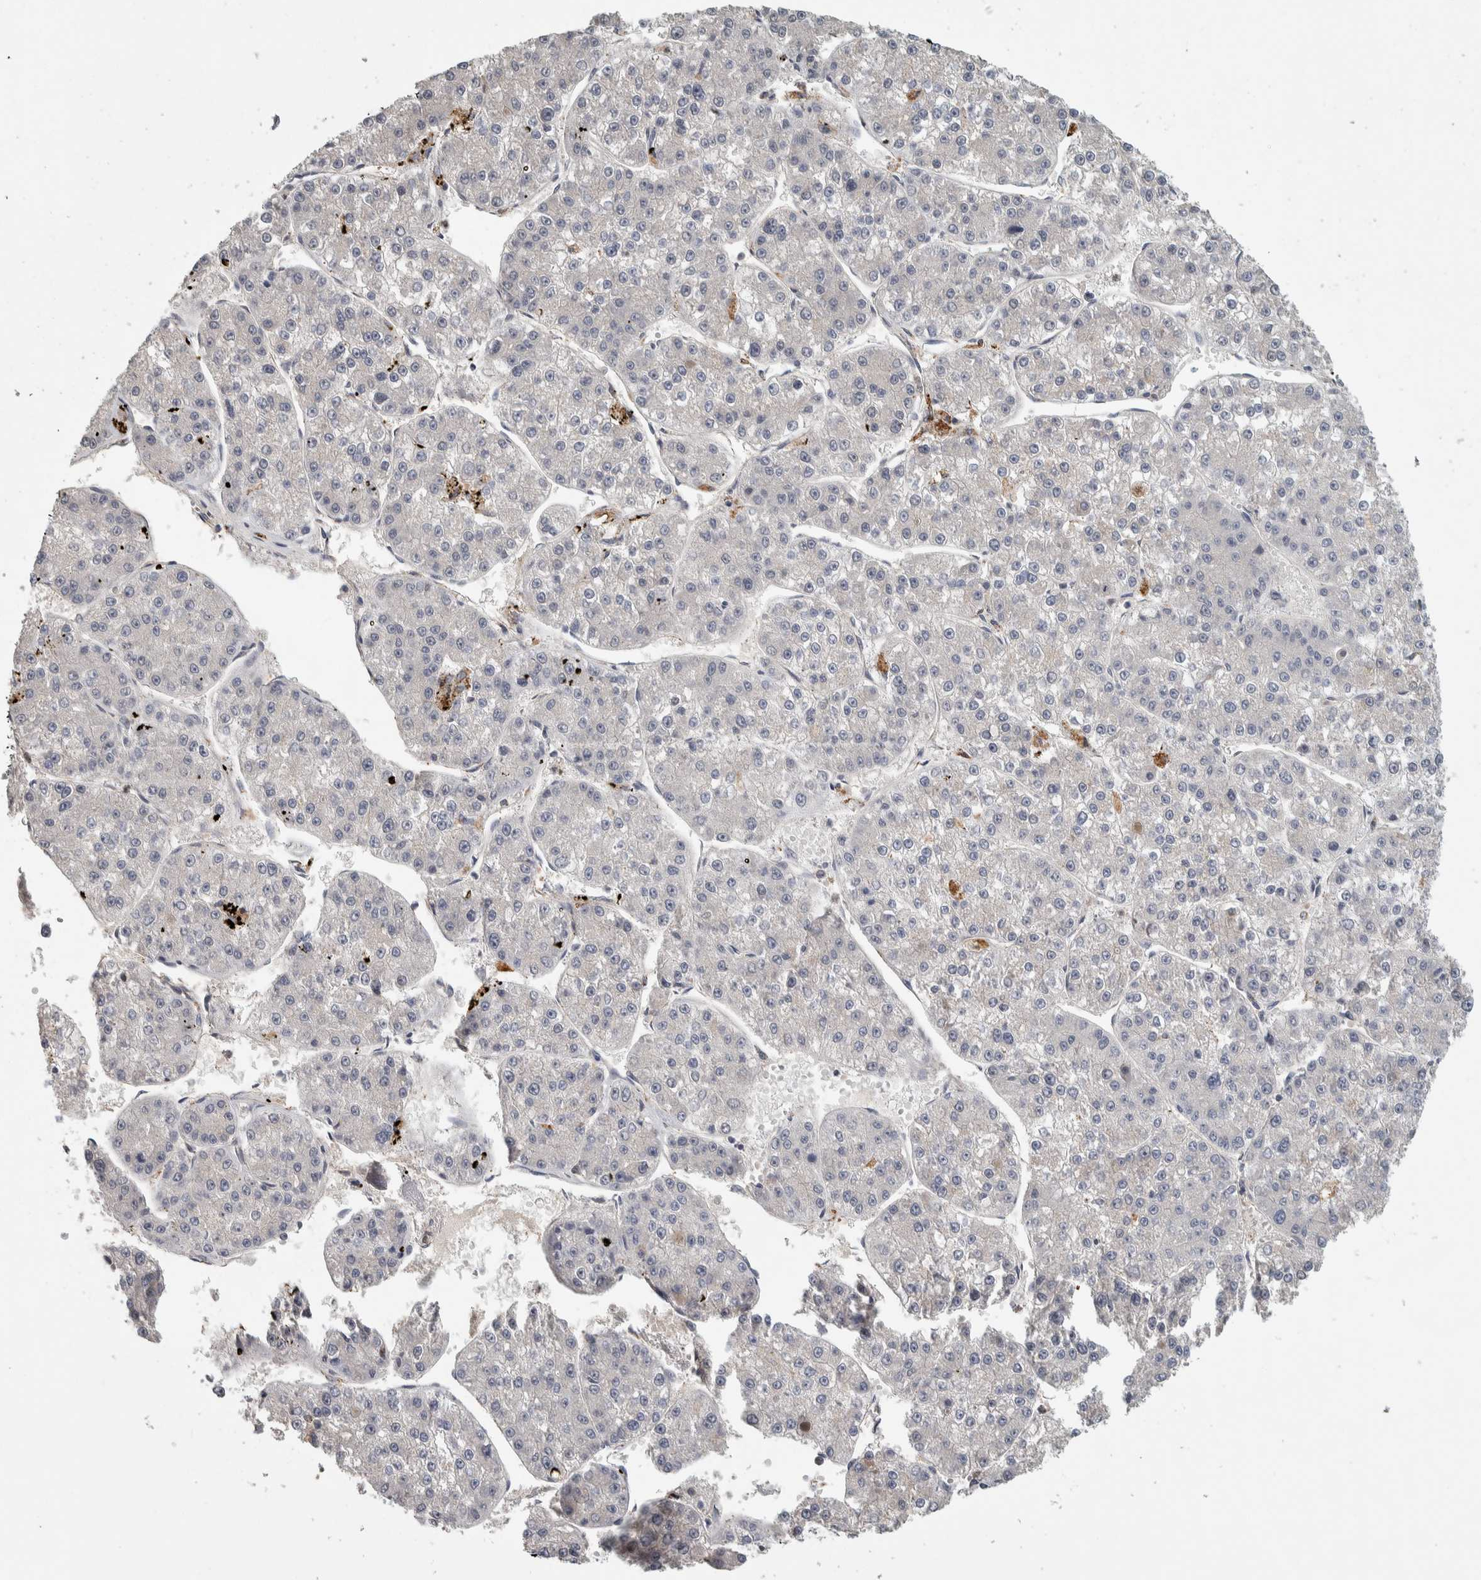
{"staining": {"intensity": "negative", "quantity": "none", "location": "none"}, "tissue": "liver cancer", "cell_type": "Tumor cells", "image_type": "cancer", "snomed": [{"axis": "morphology", "description": "Carcinoma, Hepatocellular, NOS"}, {"axis": "topography", "description": "Liver"}], "caption": "The image displays no staining of tumor cells in hepatocellular carcinoma (liver).", "gene": "FAM78A", "patient": {"sex": "female", "age": 73}}